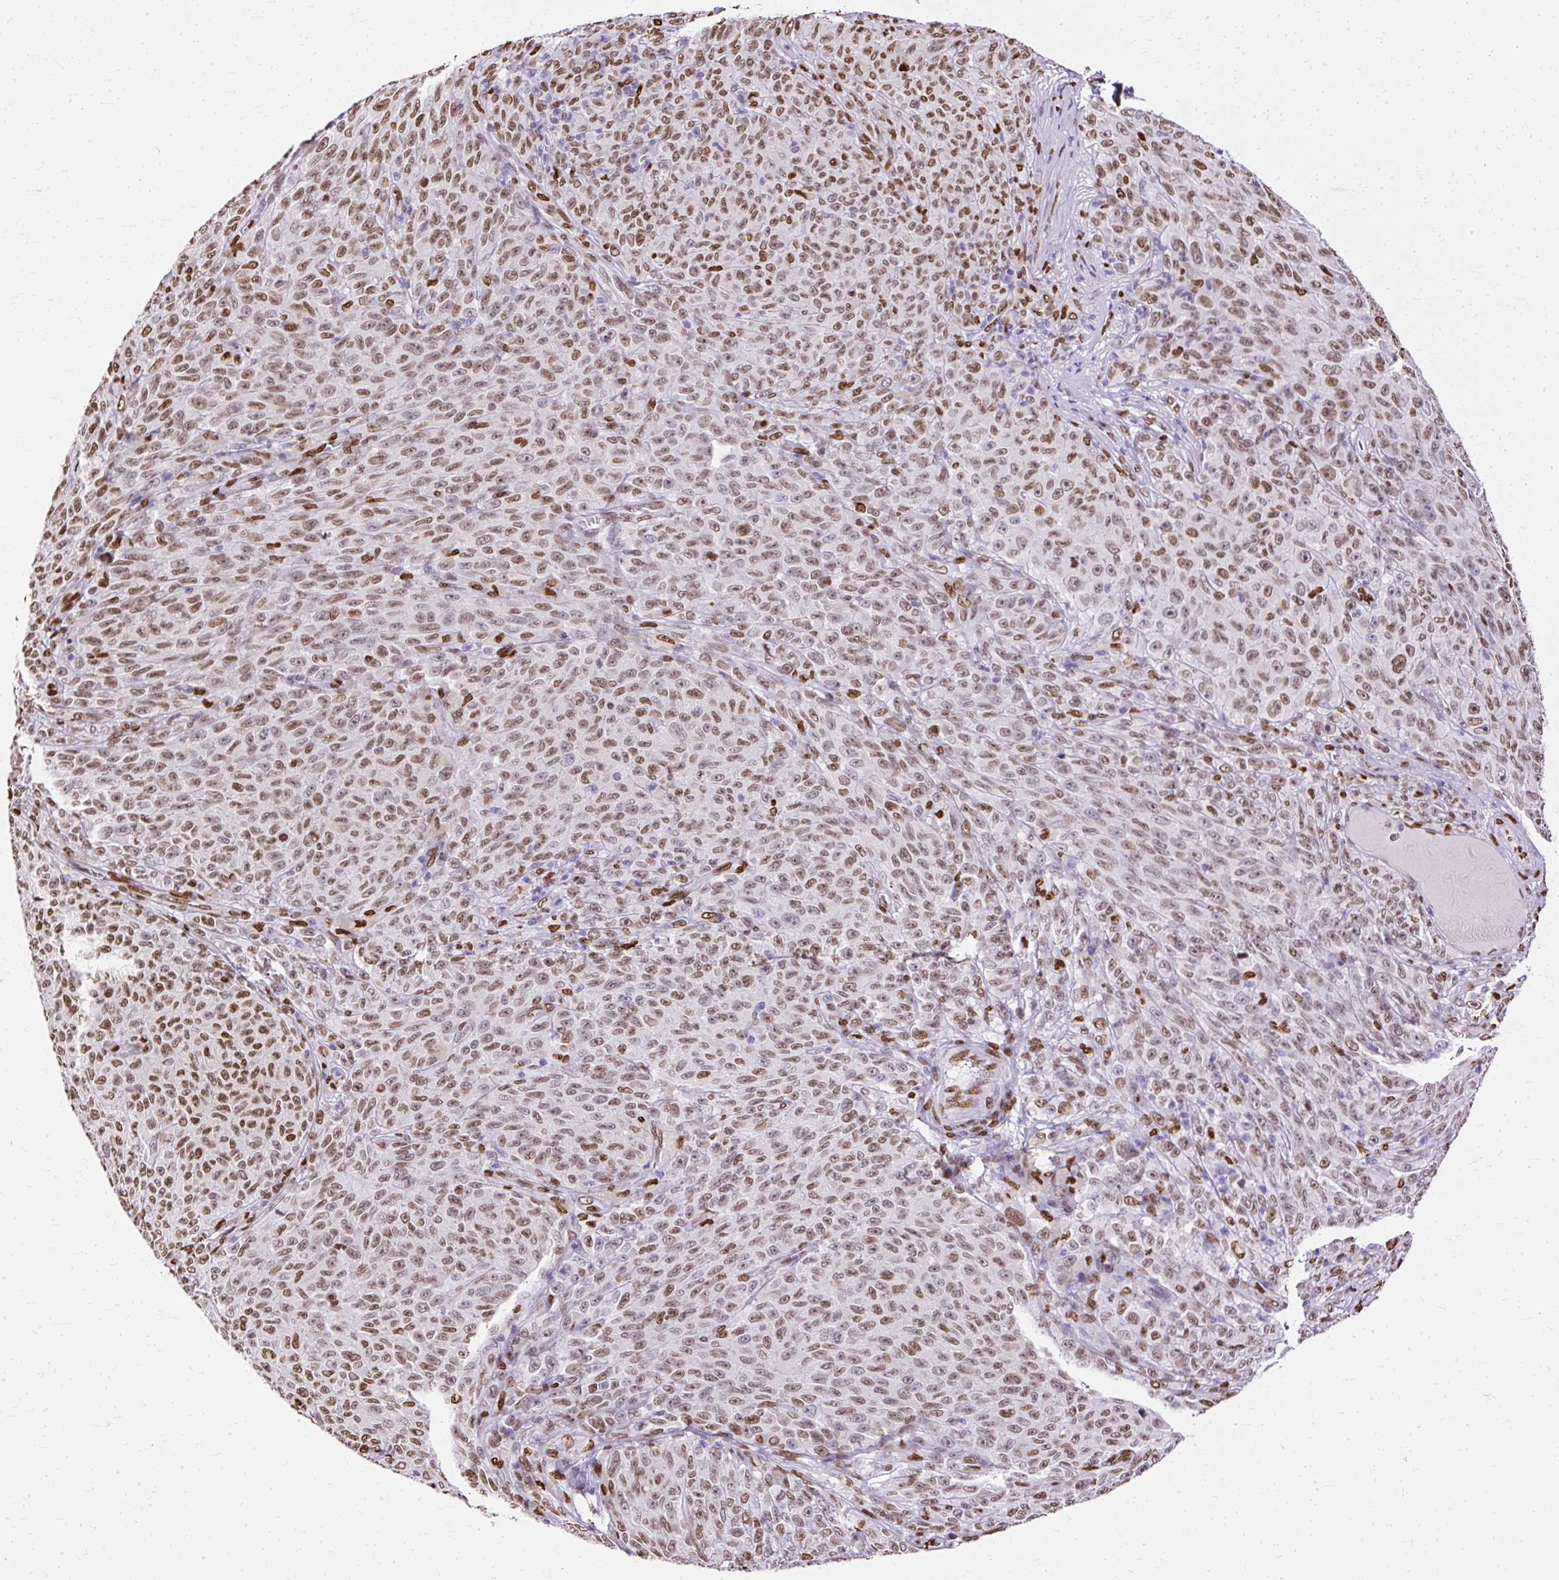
{"staining": {"intensity": "moderate", "quantity": ">75%", "location": "nuclear"}, "tissue": "melanoma", "cell_type": "Tumor cells", "image_type": "cancer", "snomed": [{"axis": "morphology", "description": "Malignant melanoma, NOS"}, {"axis": "topography", "description": "Skin"}], "caption": "A brown stain shows moderate nuclear expression of a protein in melanoma tumor cells. (Brightfield microscopy of DAB IHC at high magnification).", "gene": "TMEM184C", "patient": {"sex": "female", "age": 82}}